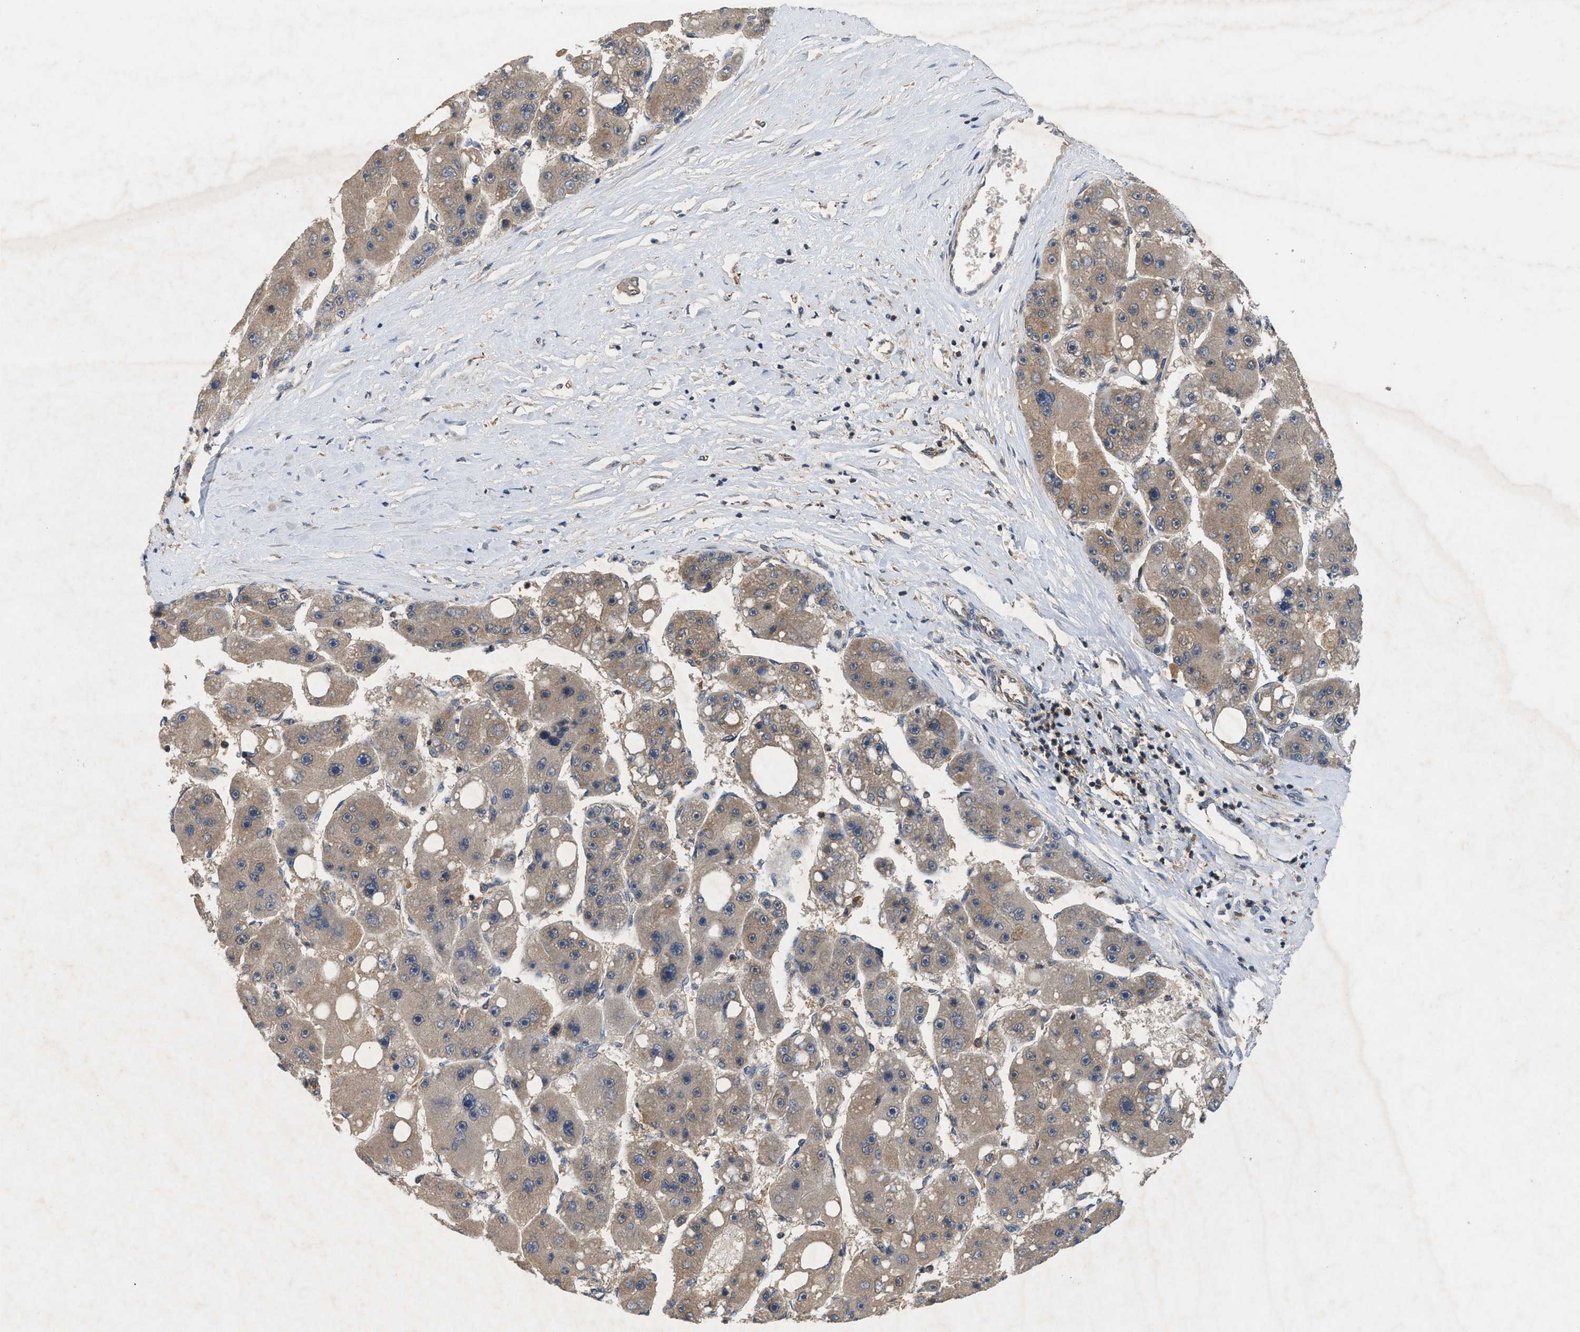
{"staining": {"intensity": "weak", "quantity": ">75%", "location": "cytoplasmic/membranous"}, "tissue": "liver cancer", "cell_type": "Tumor cells", "image_type": "cancer", "snomed": [{"axis": "morphology", "description": "Carcinoma, Hepatocellular, NOS"}, {"axis": "topography", "description": "Liver"}], "caption": "Immunohistochemical staining of liver hepatocellular carcinoma exhibits low levels of weak cytoplasmic/membranous positivity in about >75% of tumor cells.", "gene": "OXSR1", "patient": {"sex": "female", "age": 61}}